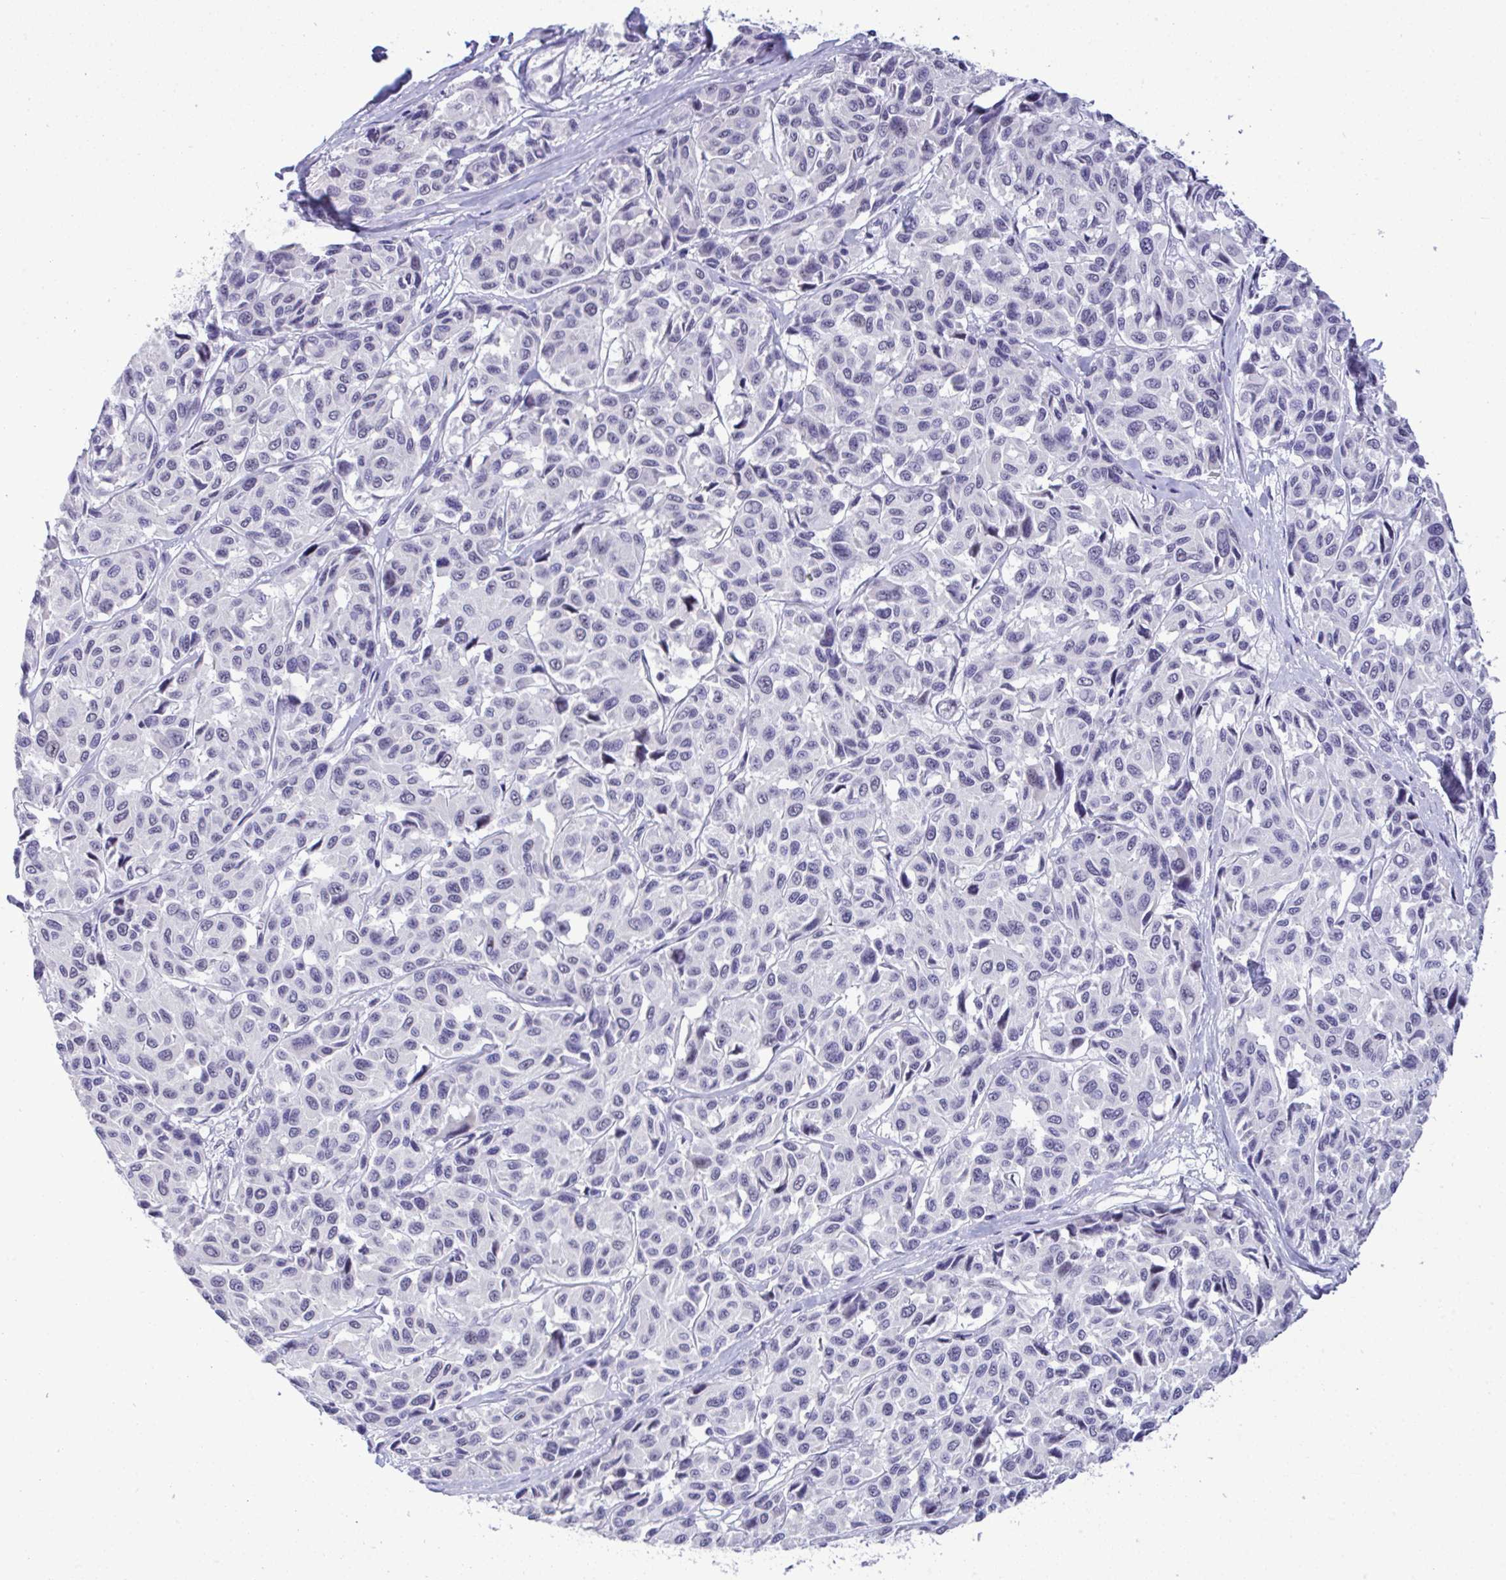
{"staining": {"intensity": "negative", "quantity": "none", "location": "none"}, "tissue": "melanoma", "cell_type": "Tumor cells", "image_type": "cancer", "snomed": [{"axis": "morphology", "description": "Malignant melanoma, NOS"}, {"axis": "topography", "description": "Skin"}], "caption": "Tumor cells are negative for brown protein staining in malignant melanoma.", "gene": "YBX2", "patient": {"sex": "female", "age": 66}}